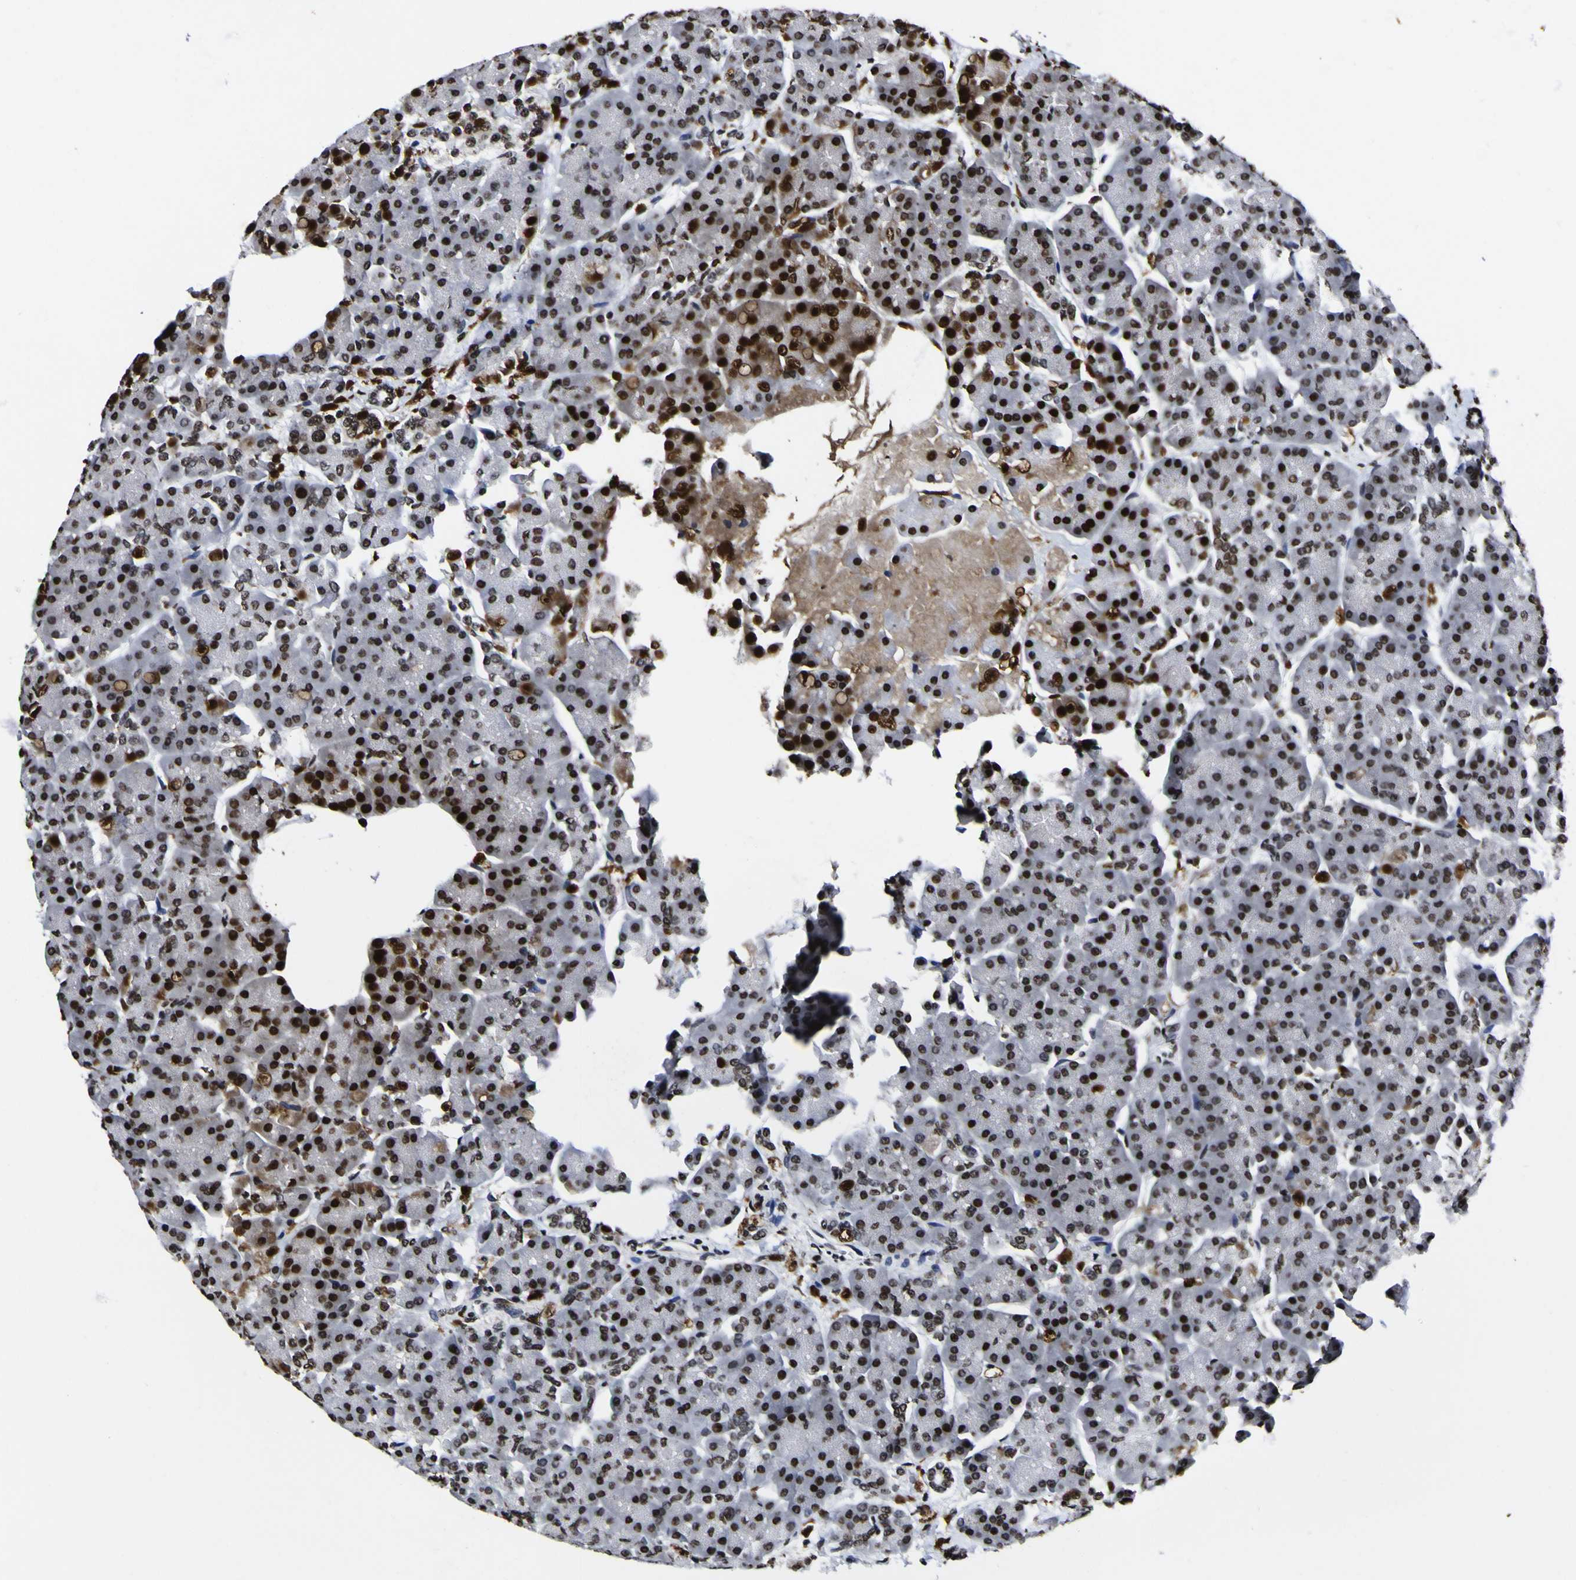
{"staining": {"intensity": "strong", "quantity": ">75%", "location": "nuclear"}, "tissue": "pancreas", "cell_type": "Exocrine glandular cells", "image_type": "normal", "snomed": [{"axis": "morphology", "description": "Normal tissue, NOS"}, {"axis": "topography", "description": "Pancreas"}], "caption": "Immunohistochemistry of benign human pancreas exhibits high levels of strong nuclear staining in about >75% of exocrine glandular cells.", "gene": "PIAS1", "patient": {"sex": "female", "age": 70}}